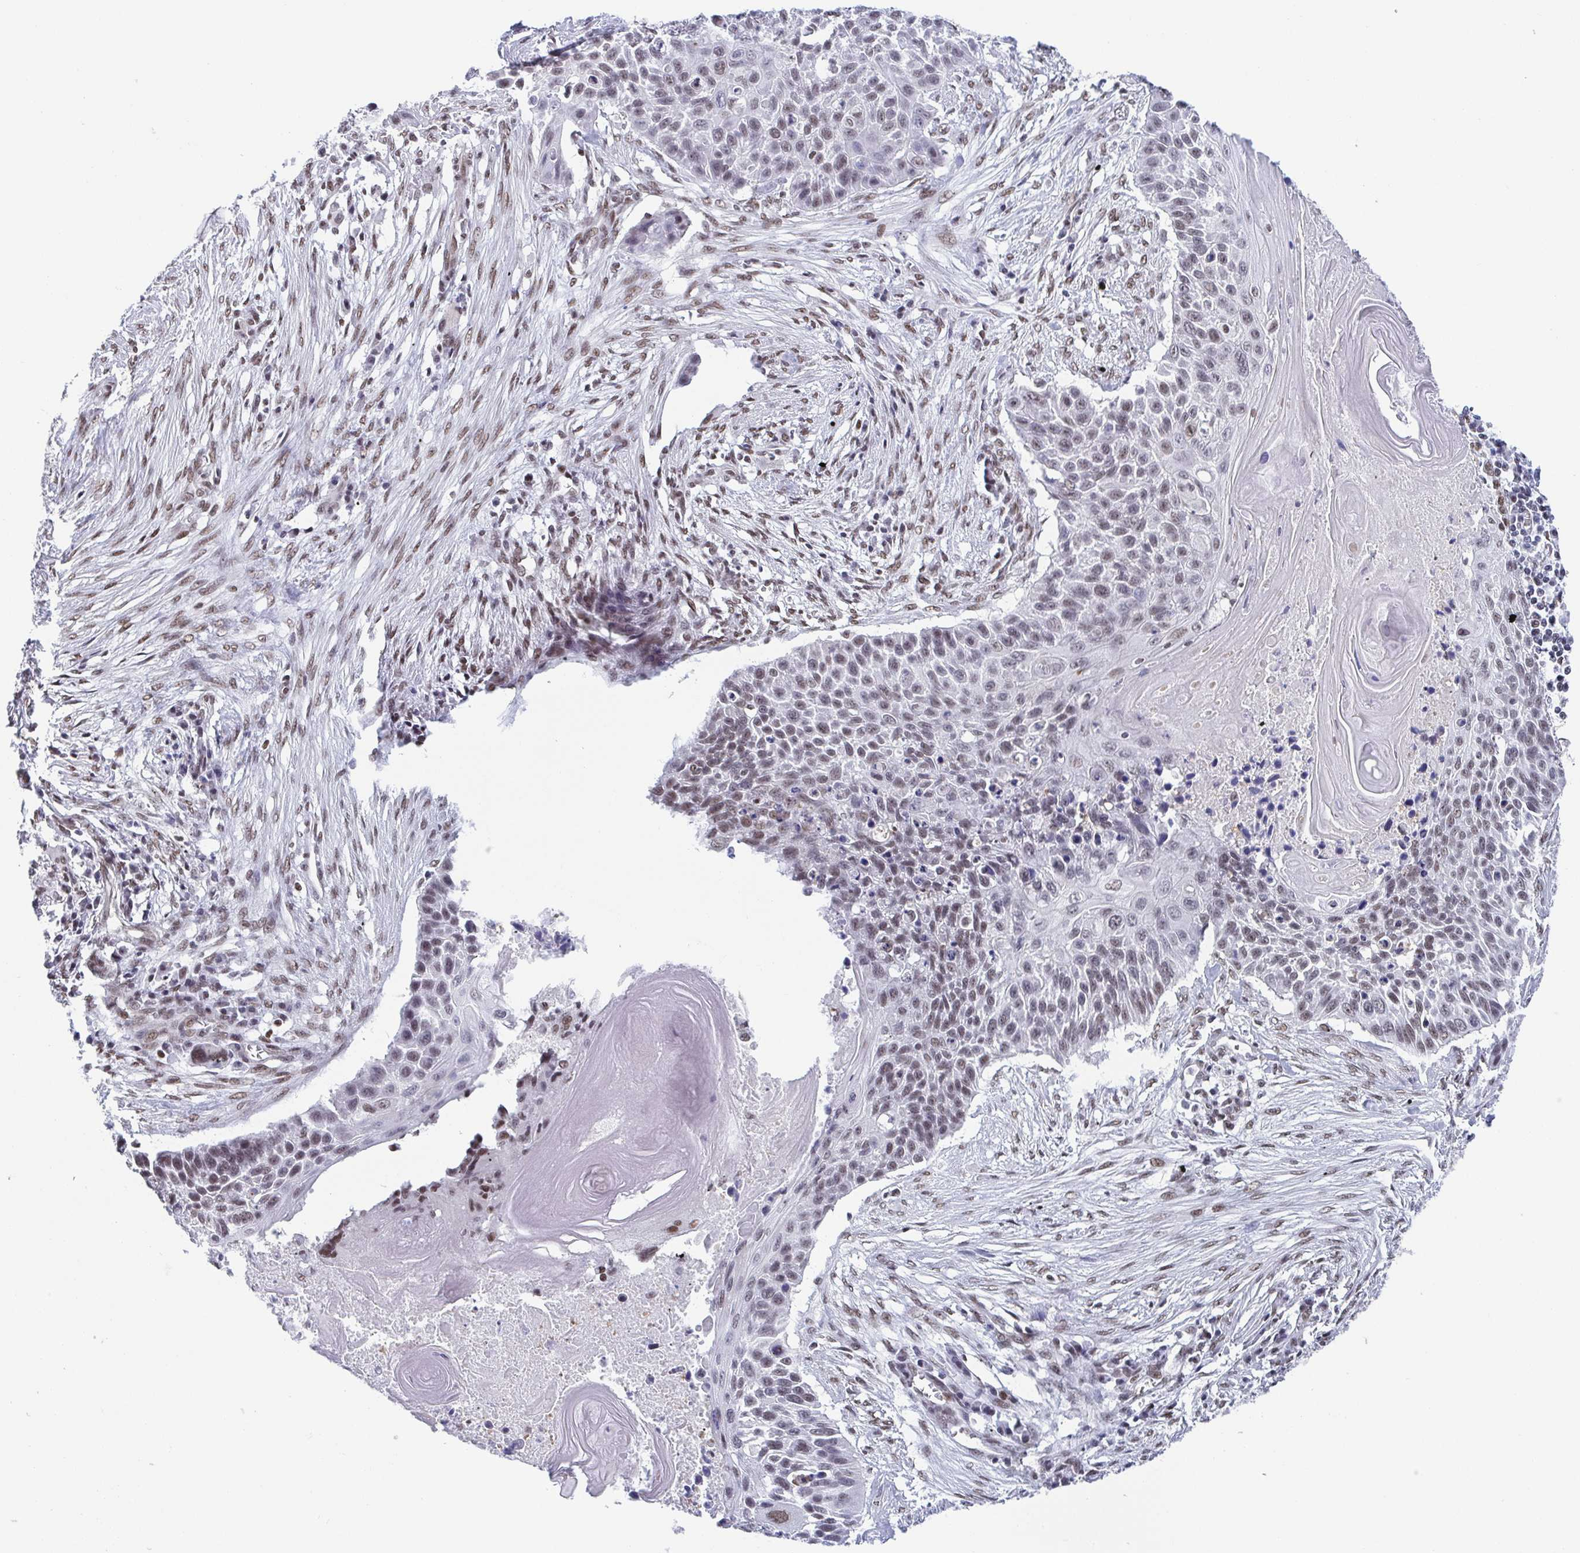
{"staining": {"intensity": "moderate", "quantity": "25%-75%", "location": "nuclear"}, "tissue": "lung cancer", "cell_type": "Tumor cells", "image_type": "cancer", "snomed": [{"axis": "morphology", "description": "Squamous cell carcinoma, NOS"}, {"axis": "topography", "description": "Lung"}], "caption": "This is a photomicrograph of immunohistochemistry staining of squamous cell carcinoma (lung), which shows moderate staining in the nuclear of tumor cells.", "gene": "SLC7A10", "patient": {"sex": "male", "age": 78}}